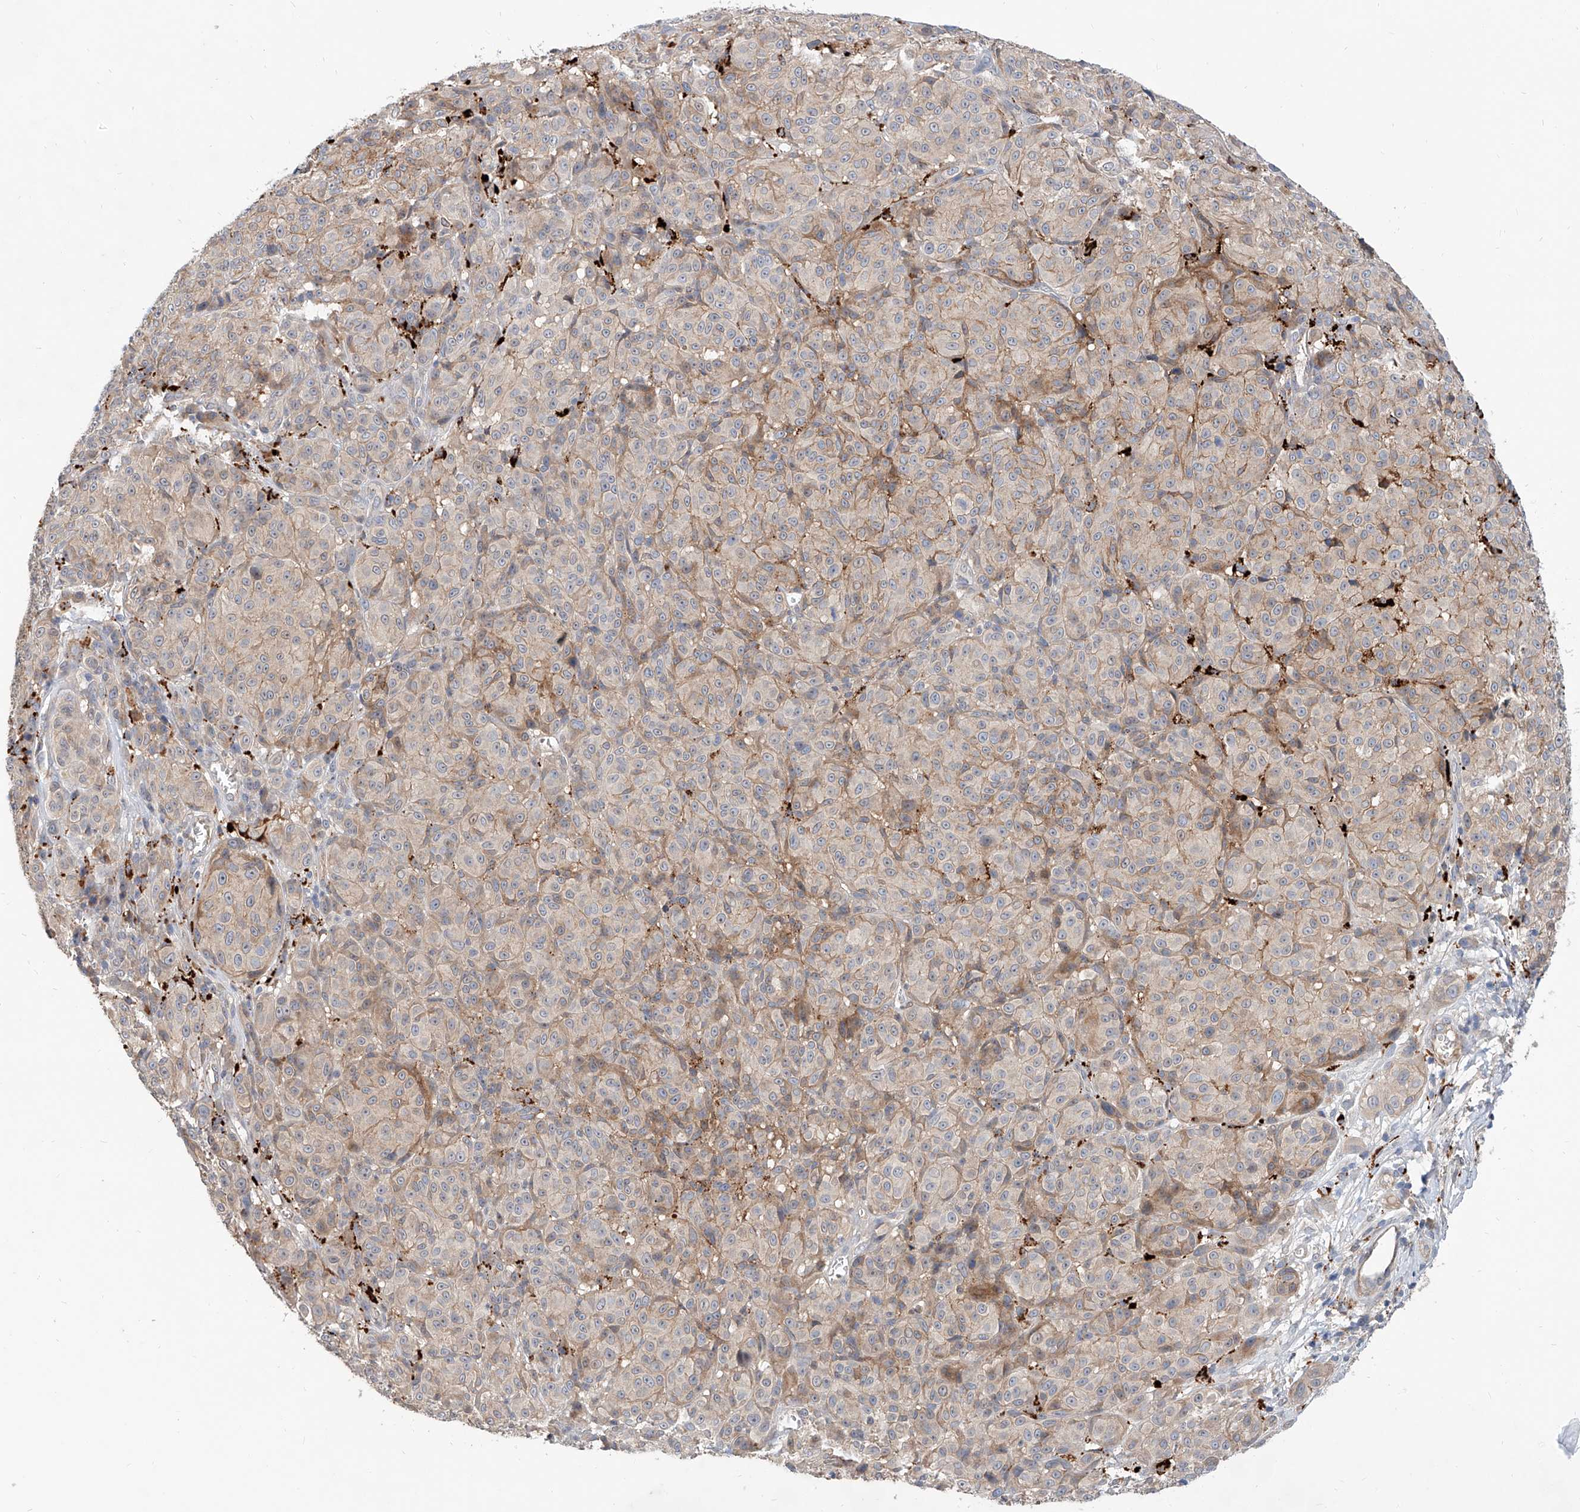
{"staining": {"intensity": "weak", "quantity": "<25%", "location": "cytoplasmic/membranous"}, "tissue": "melanoma", "cell_type": "Tumor cells", "image_type": "cancer", "snomed": [{"axis": "morphology", "description": "Malignant melanoma, NOS"}, {"axis": "topography", "description": "Skin"}], "caption": "Immunohistochemistry (IHC) micrograph of neoplastic tissue: malignant melanoma stained with DAB exhibits no significant protein positivity in tumor cells. (IHC, brightfield microscopy, high magnification).", "gene": "MAGEE2", "patient": {"sex": "male", "age": 73}}